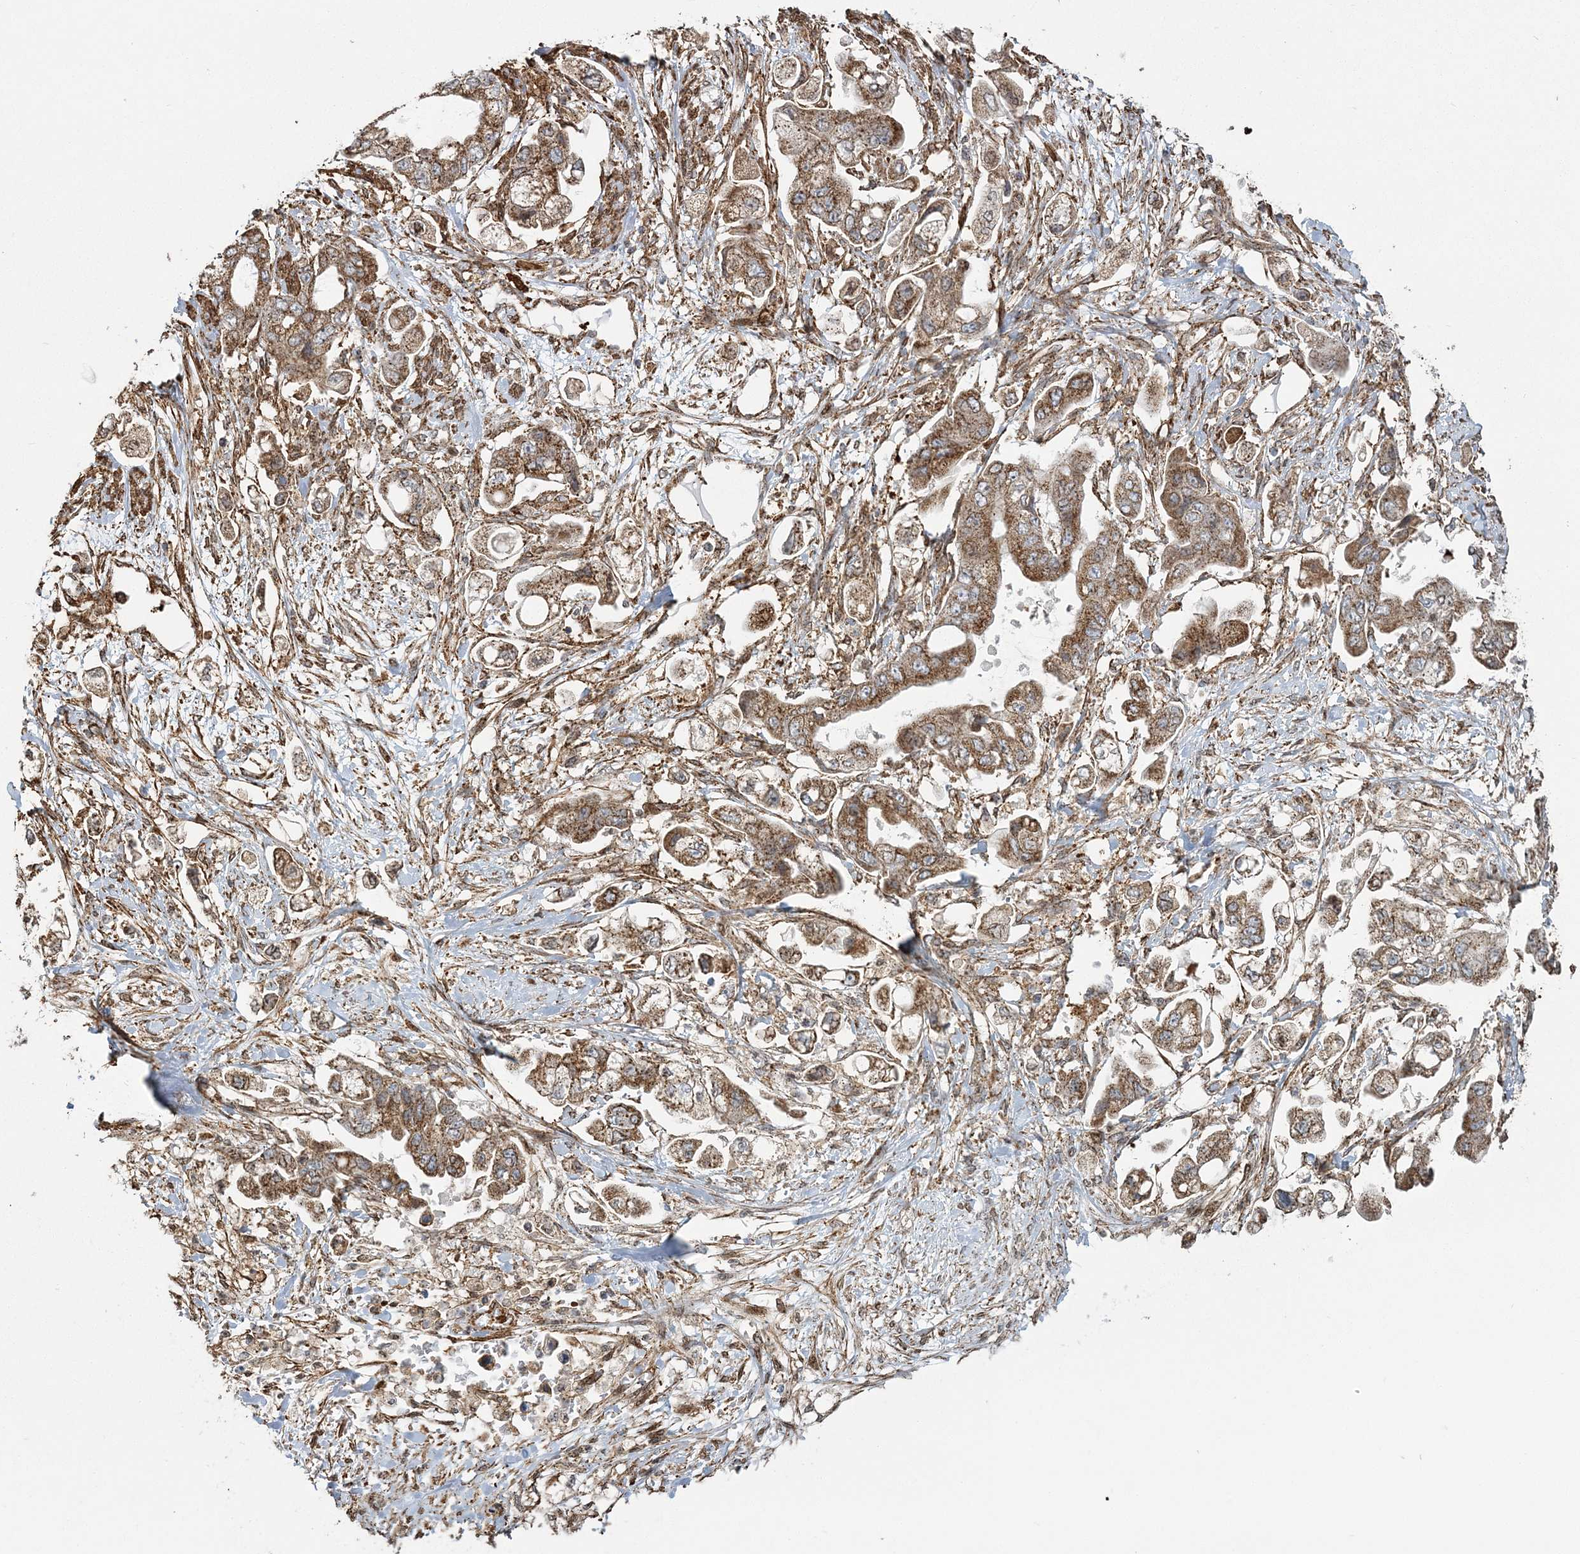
{"staining": {"intensity": "moderate", "quantity": ">75%", "location": "cytoplasmic/membranous"}, "tissue": "stomach cancer", "cell_type": "Tumor cells", "image_type": "cancer", "snomed": [{"axis": "morphology", "description": "Adenocarcinoma, NOS"}, {"axis": "topography", "description": "Stomach"}], "caption": "IHC (DAB (3,3'-diaminobenzidine)) staining of human adenocarcinoma (stomach) reveals moderate cytoplasmic/membranous protein expression in approximately >75% of tumor cells. Nuclei are stained in blue.", "gene": "TRAF3IP2", "patient": {"sex": "male", "age": 62}}